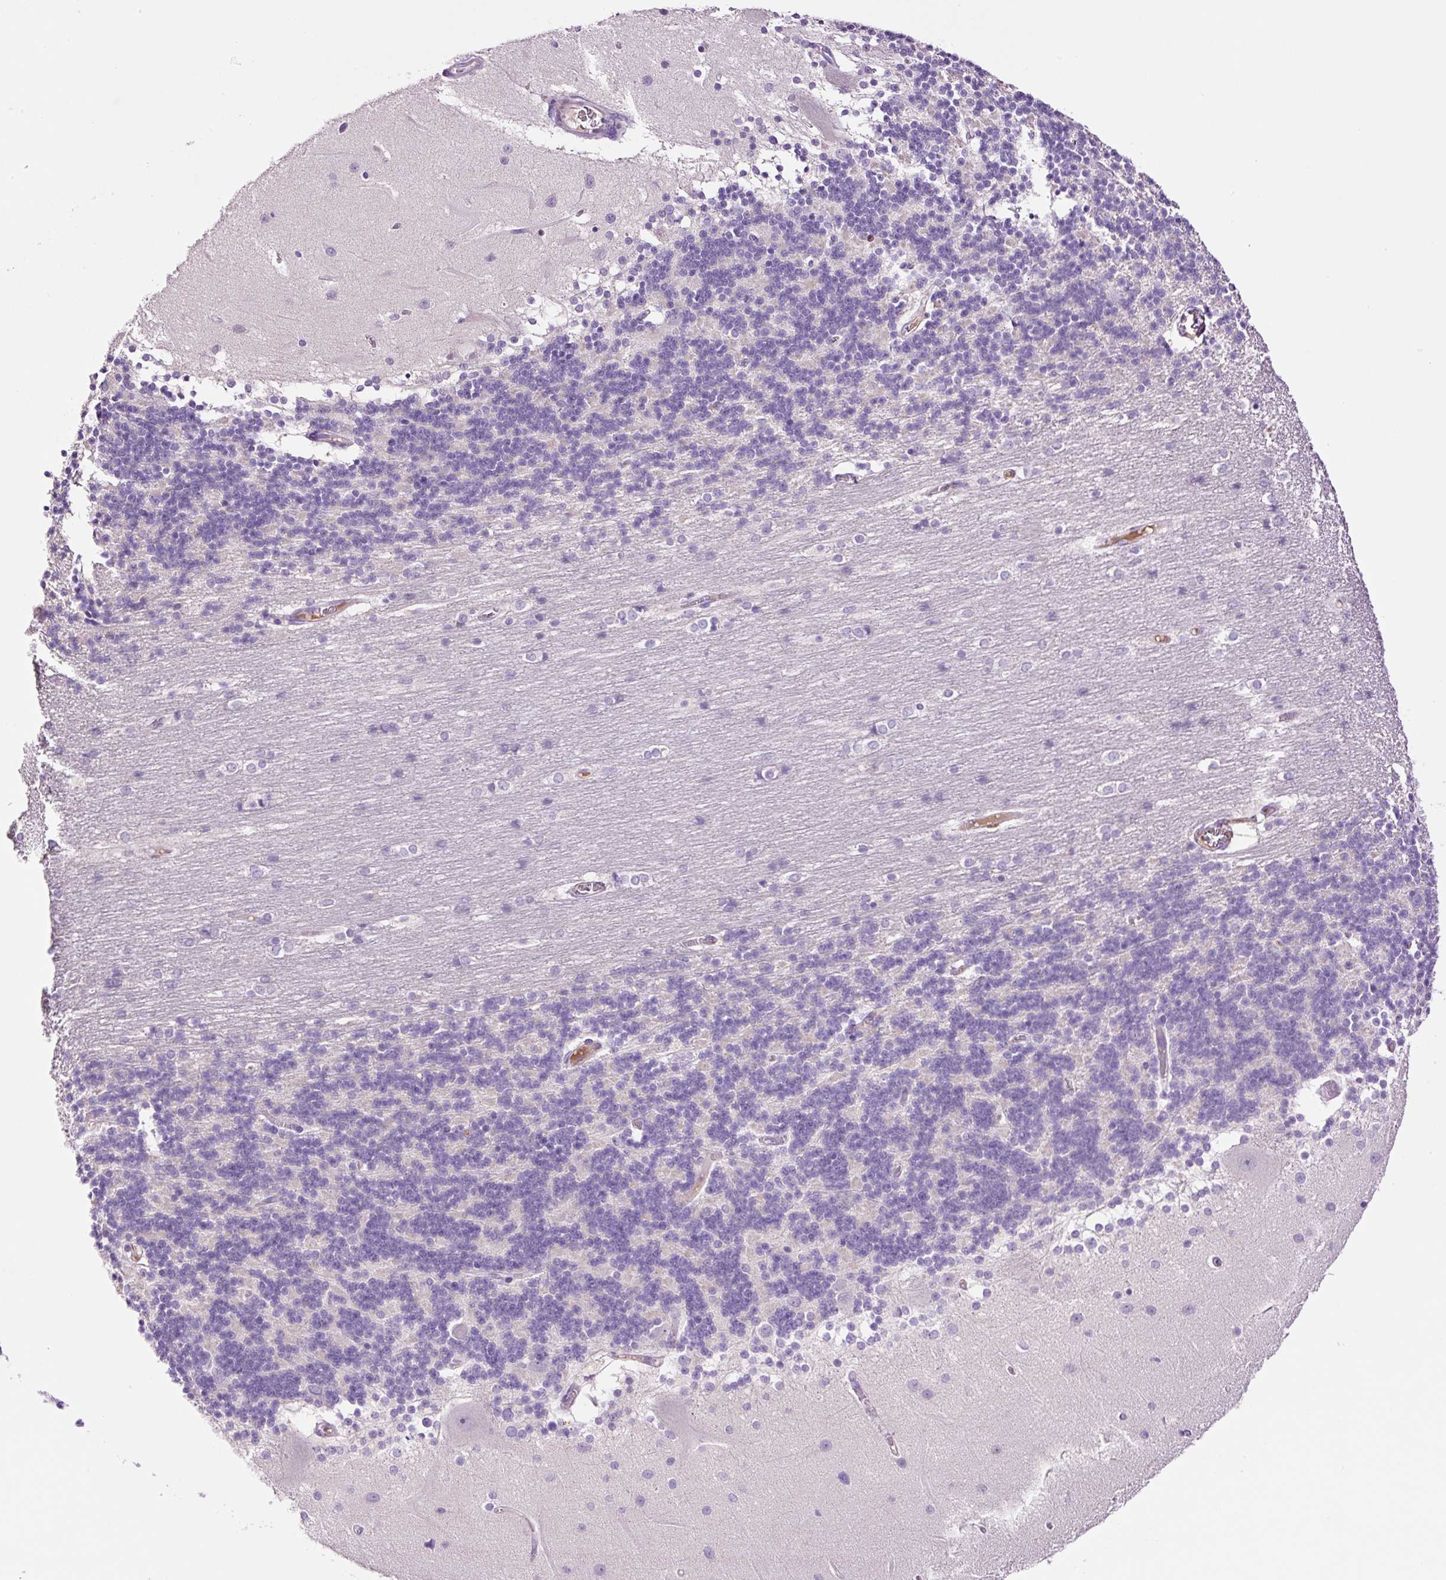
{"staining": {"intensity": "negative", "quantity": "none", "location": "none"}, "tissue": "cerebellum", "cell_type": "Cells in granular layer", "image_type": "normal", "snomed": [{"axis": "morphology", "description": "Normal tissue, NOS"}, {"axis": "topography", "description": "Cerebellum"}], "caption": "The immunohistochemistry (IHC) image has no significant positivity in cells in granular layer of cerebellum. Nuclei are stained in blue.", "gene": "DPPA4", "patient": {"sex": "female", "age": 54}}